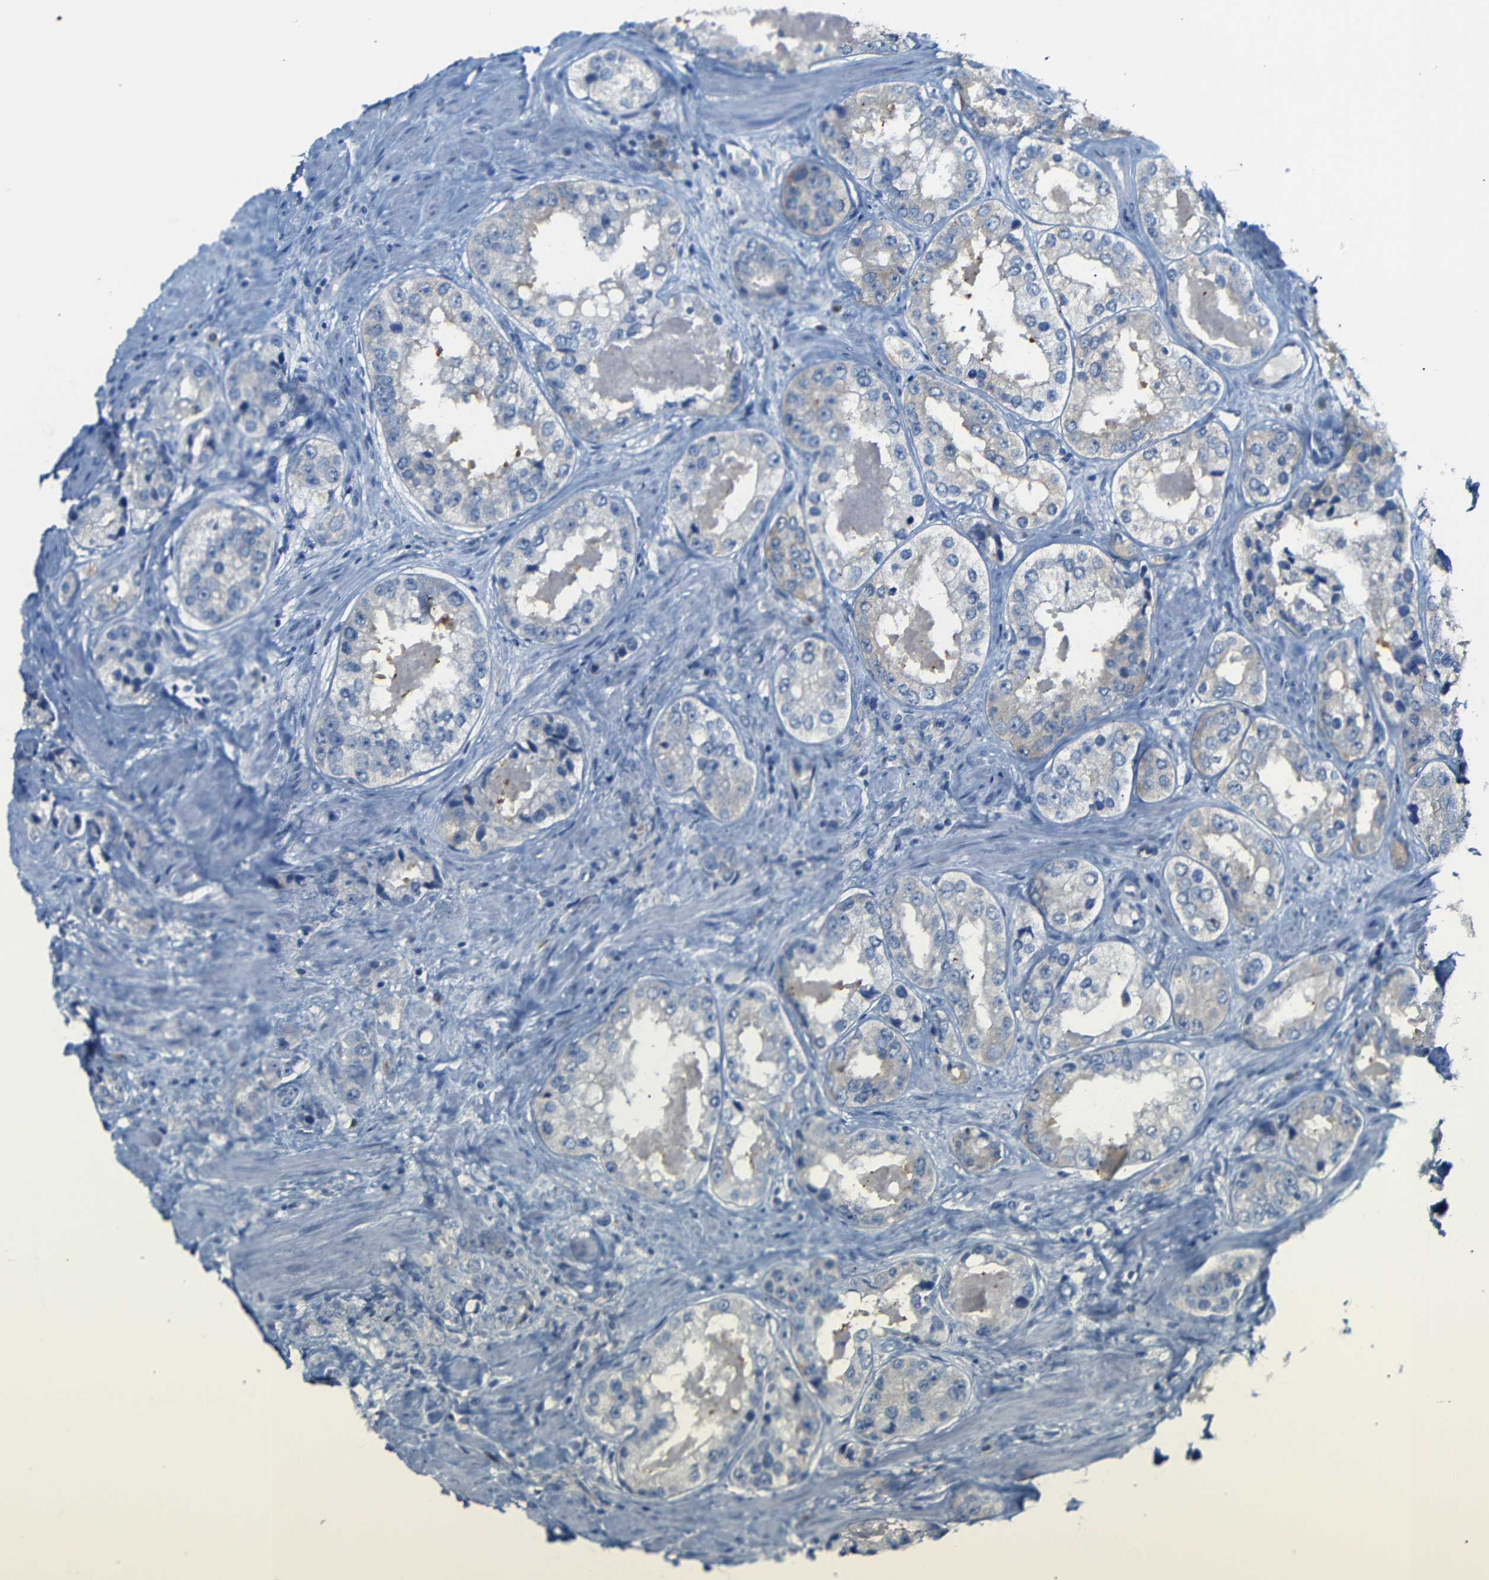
{"staining": {"intensity": "weak", "quantity": "<25%", "location": "cytoplasmic/membranous"}, "tissue": "prostate cancer", "cell_type": "Tumor cells", "image_type": "cancer", "snomed": [{"axis": "morphology", "description": "Adenocarcinoma, High grade"}, {"axis": "topography", "description": "Prostate"}], "caption": "Protein analysis of prostate cancer reveals no significant expression in tumor cells.", "gene": "FCRL1", "patient": {"sex": "male", "age": 61}}